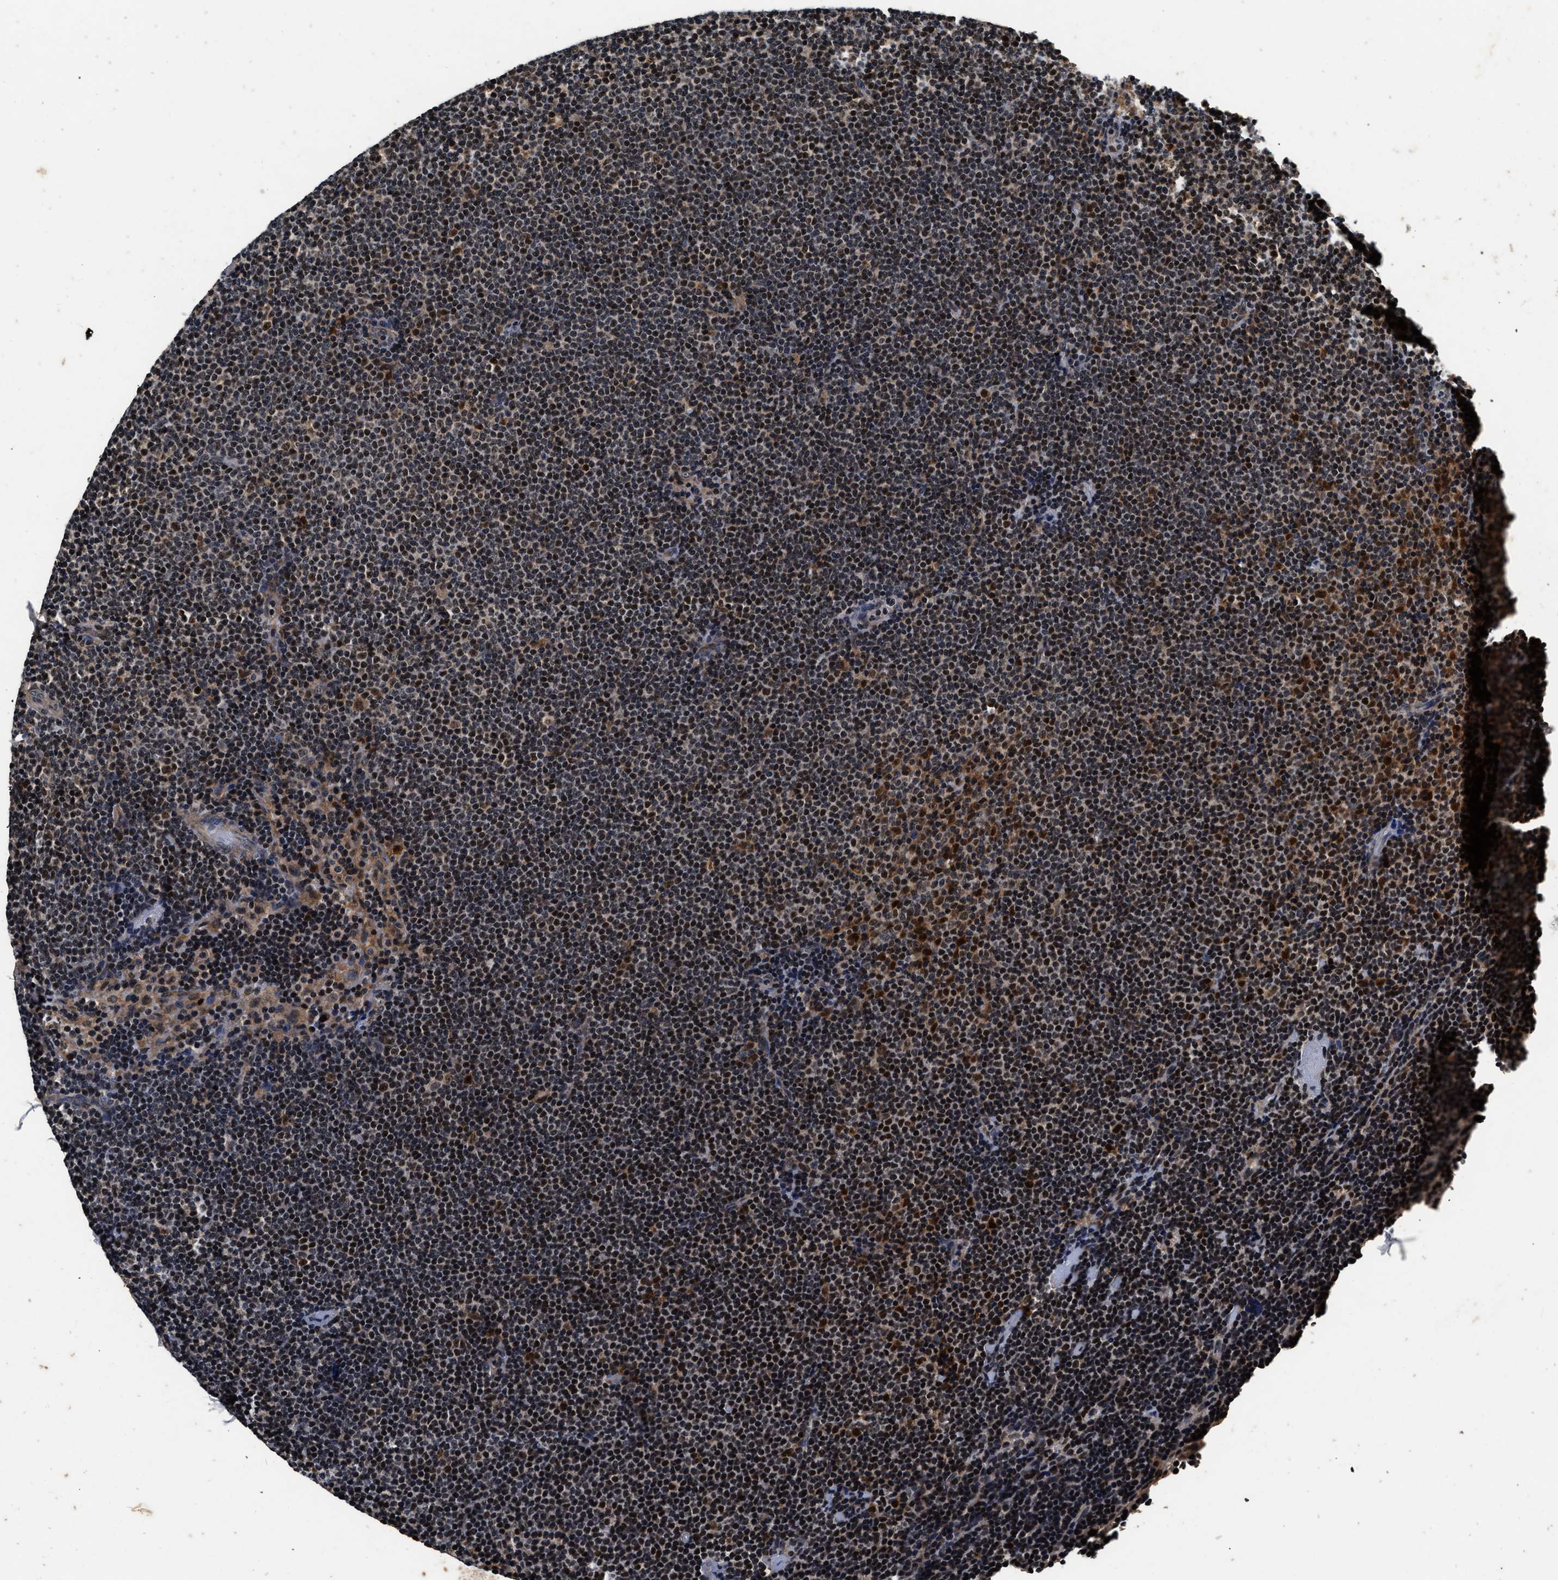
{"staining": {"intensity": "moderate", "quantity": "<25%", "location": "nuclear"}, "tissue": "lymphoma", "cell_type": "Tumor cells", "image_type": "cancer", "snomed": [{"axis": "morphology", "description": "Malignant lymphoma, non-Hodgkin's type, Low grade"}, {"axis": "topography", "description": "Lymph node"}], "caption": "Lymphoma tissue displays moderate nuclear positivity in about <25% of tumor cells, visualized by immunohistochemistry.", "gene": "CSTF1", "patient": {"sex": "female", "age": 53}}